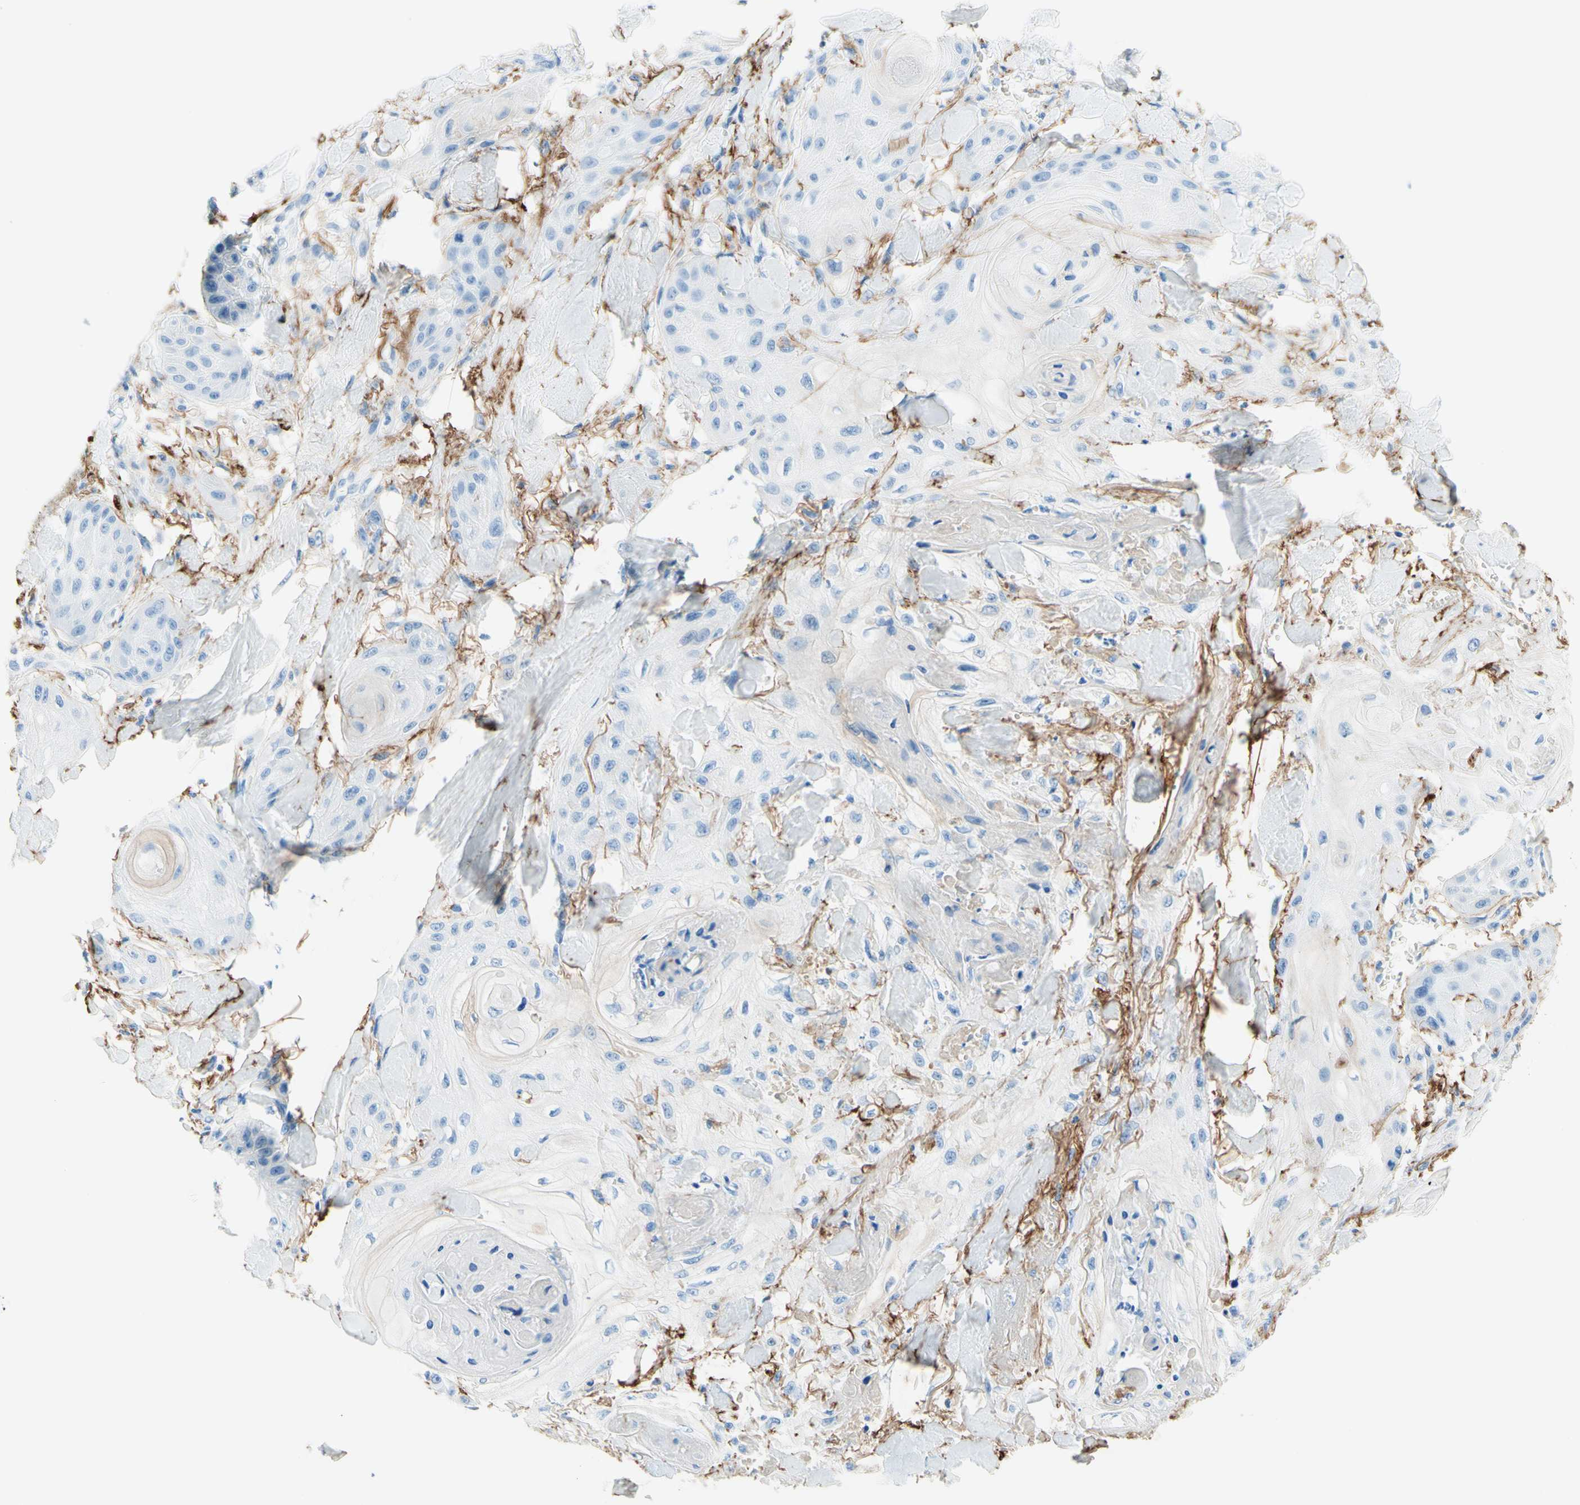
{"staining": {"intensity": "negative", "quantity": "none", "location": "none"}, "tissue": "skin cancer", "cell_type": "Tumor cells", "image_type": "cancer", "snomed": [{"axis": "morphology", "description": "Squamous cell carcinoma, NOS"}, {"axis": "topography", "description": "Skin"}], "caption": "Human squamous cell carcinoma (skin) stained for a protein using immunohistochemistry shows no expression in tumor cells.", "gene": "MFAP5", "patient": {"sex": "male", "age": 74}}